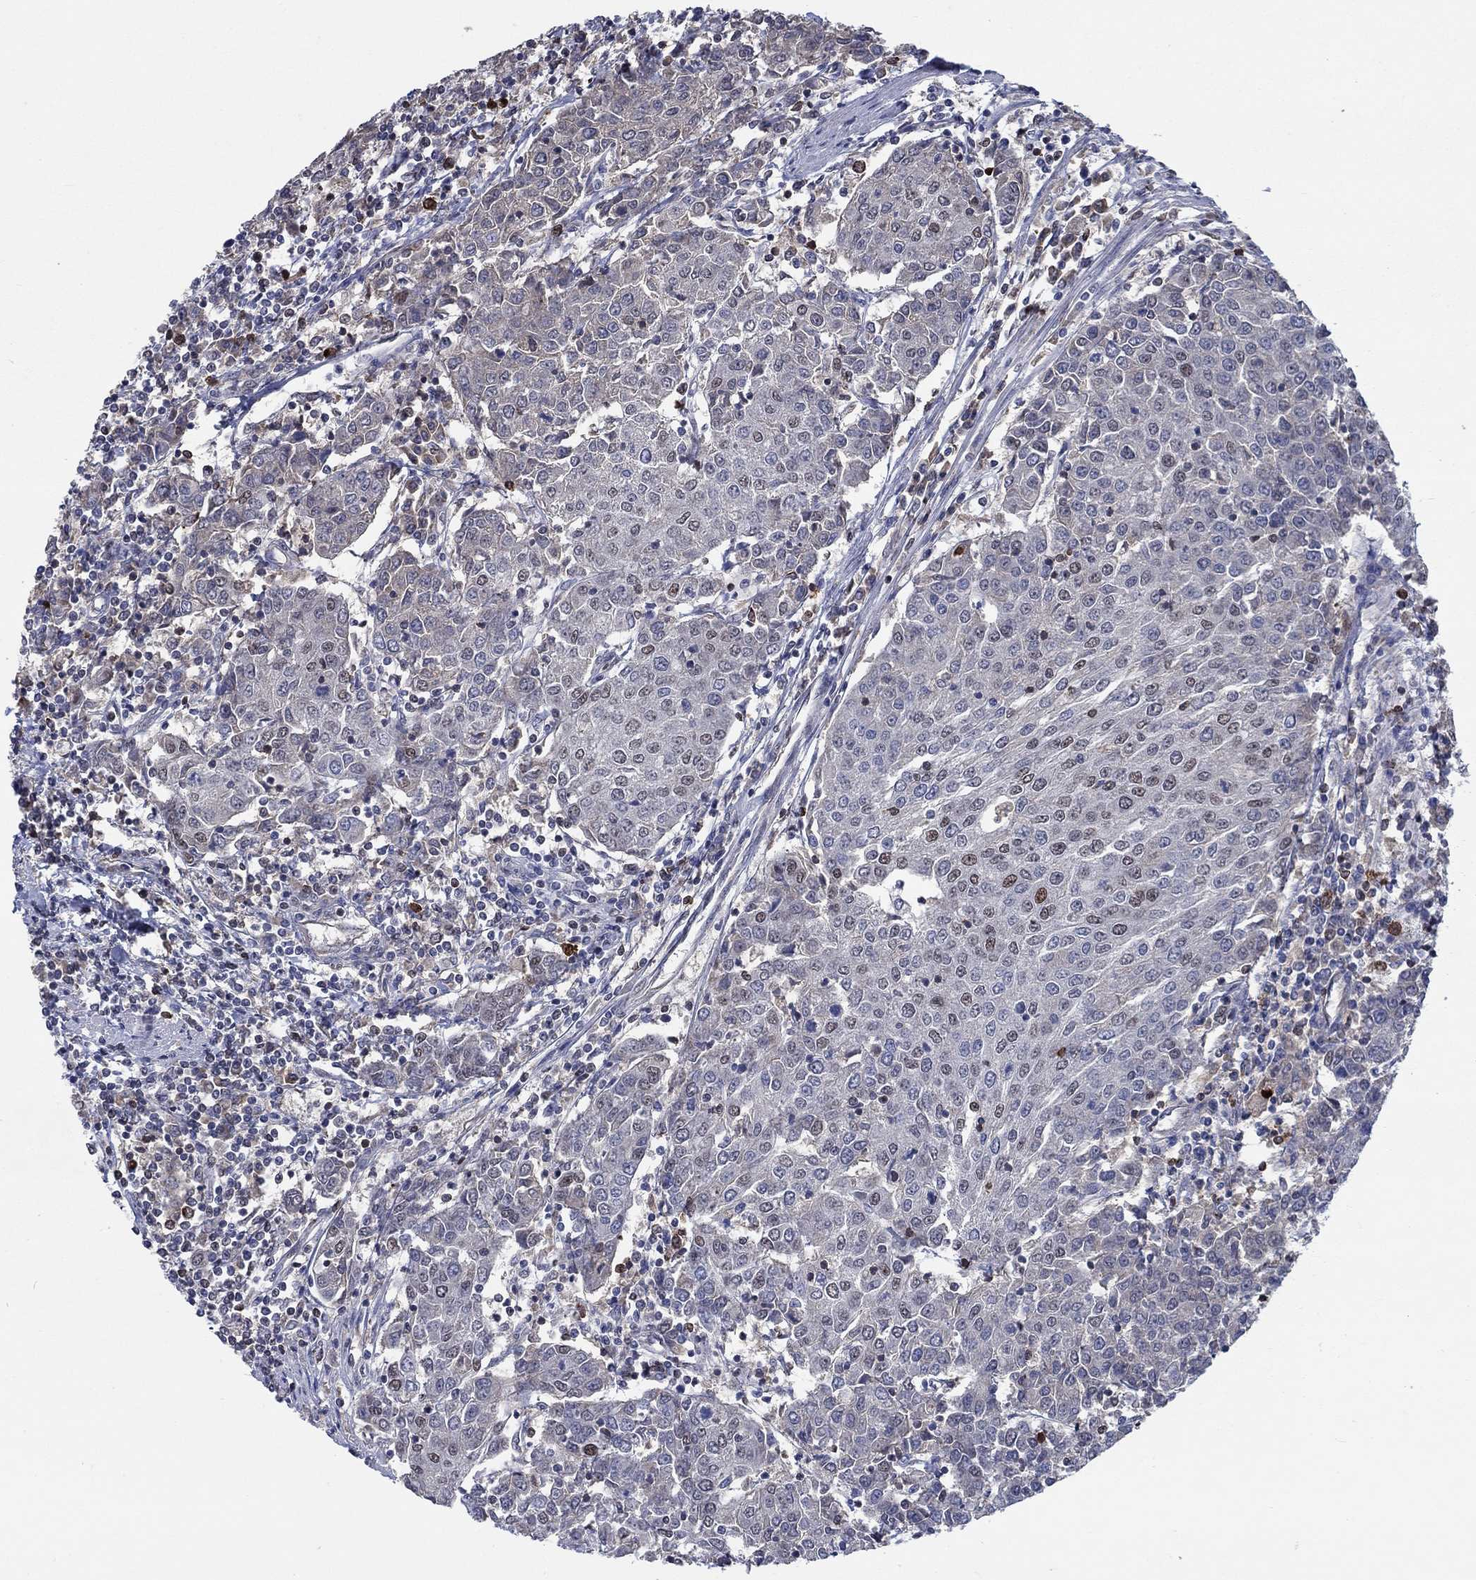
{"staining": {"intensity": "weak", "quantity": "<25%", "location": "nuclear"}, "tissue": "urothelial cancer", "cell_type": "Tumor cells", "image_type": "cancer", "snomed": [{"axis": "morphology", "description": "Urothelial carcinoma, High grade"}, {"axis": "topography", "description": "Urinary bladder"}], "caption": "The IHC image has no significant expression in tumor cells of high-grade urothelial carcinoma tissue.", "gene": "HTN1", "patient": {"sex": "female", "age": 85}}